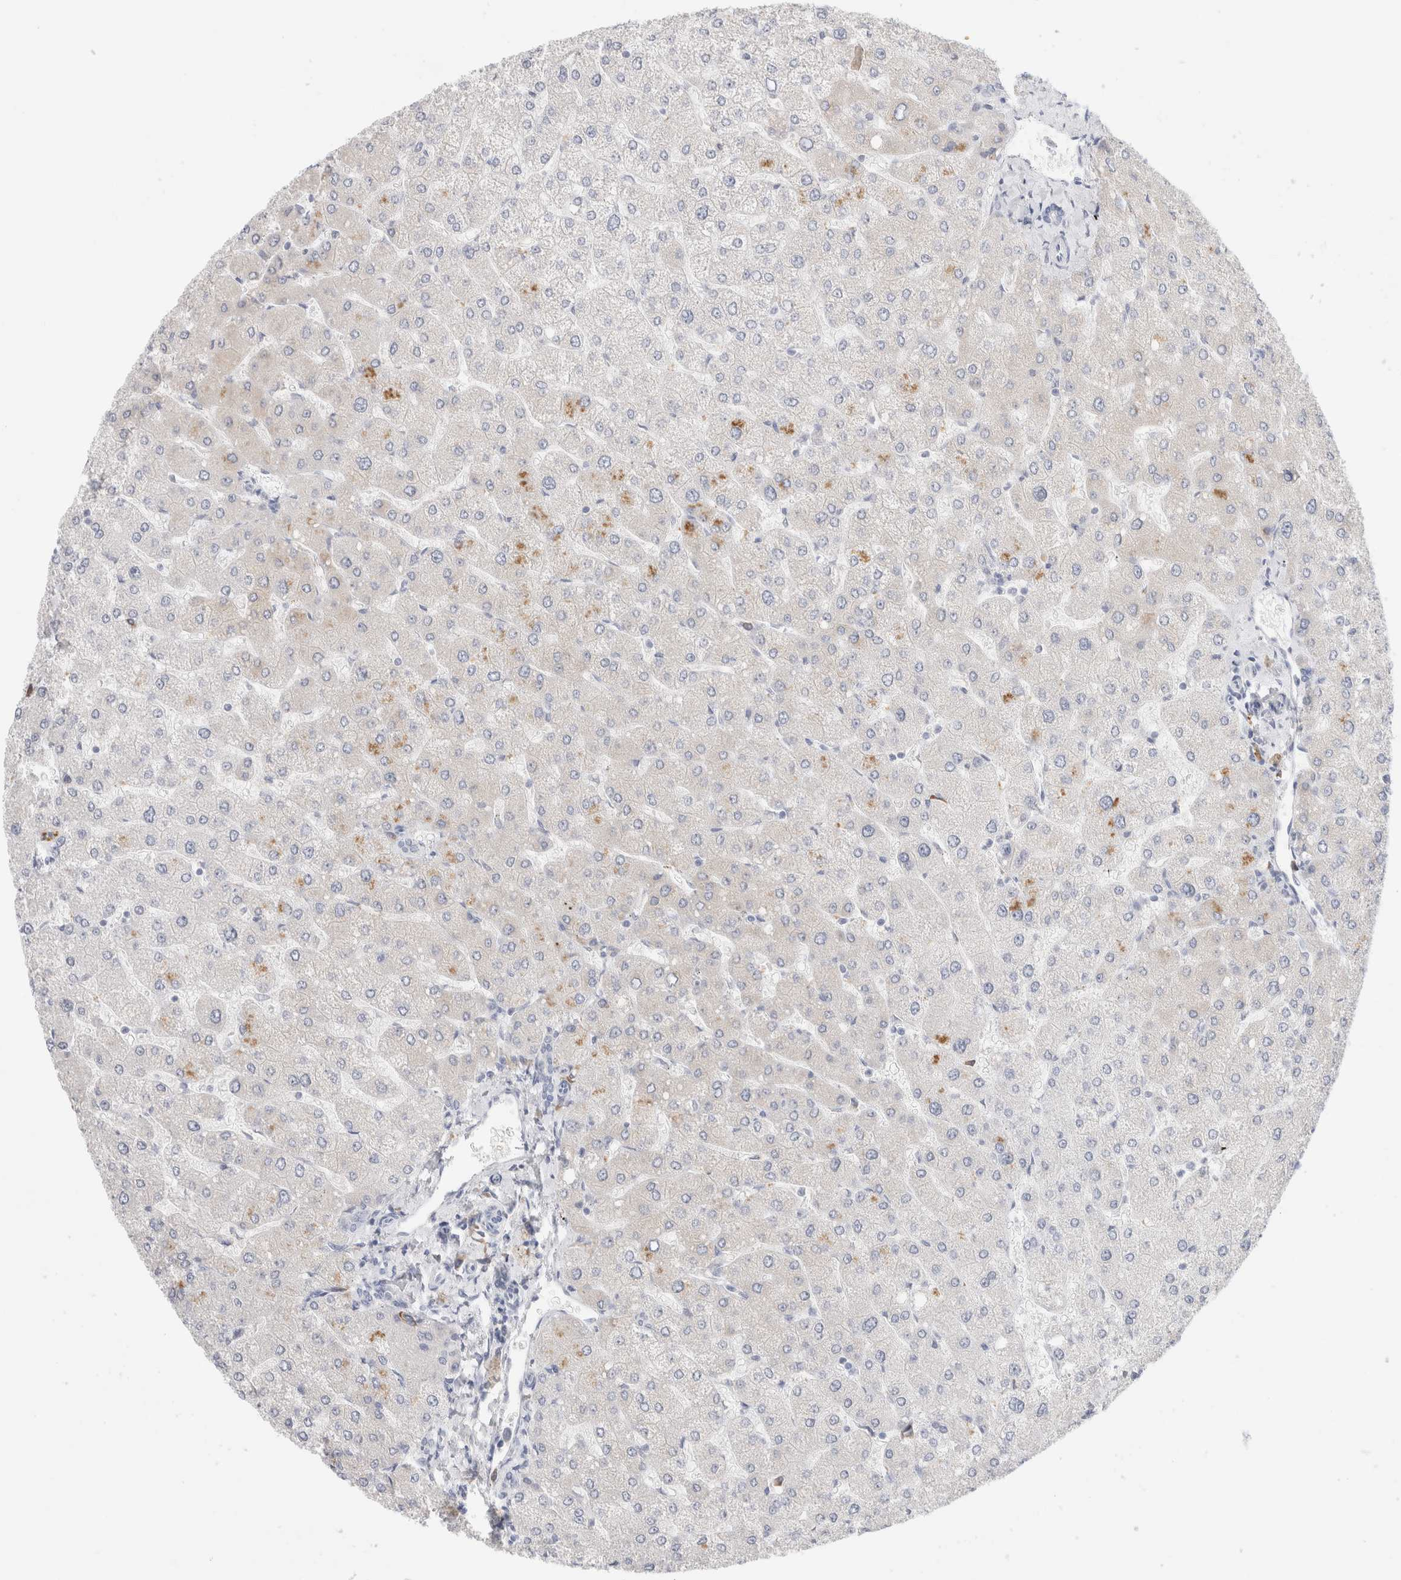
{"staining": {"intensity": "negative", "quantity": "none", "location": "none"}, "tissue": "liver", "cell_type": "Cholangiocytes", "image_type": "normal", "snomed": [{"axis": "morphology", "description": "Normal tissue, NOS"}, {"axis": "topography", "description": "Liver"}], "caption": "A high-resolution image shows immunohistochemistry staining of benign liver, which shows no significant positivity in cholangiocytes. (DAB (3,3'-diaminobenzidine) immunohistochemistry, high magnification).", "gene": "CSK", "patient": {"sex": "male", "age": 55}}